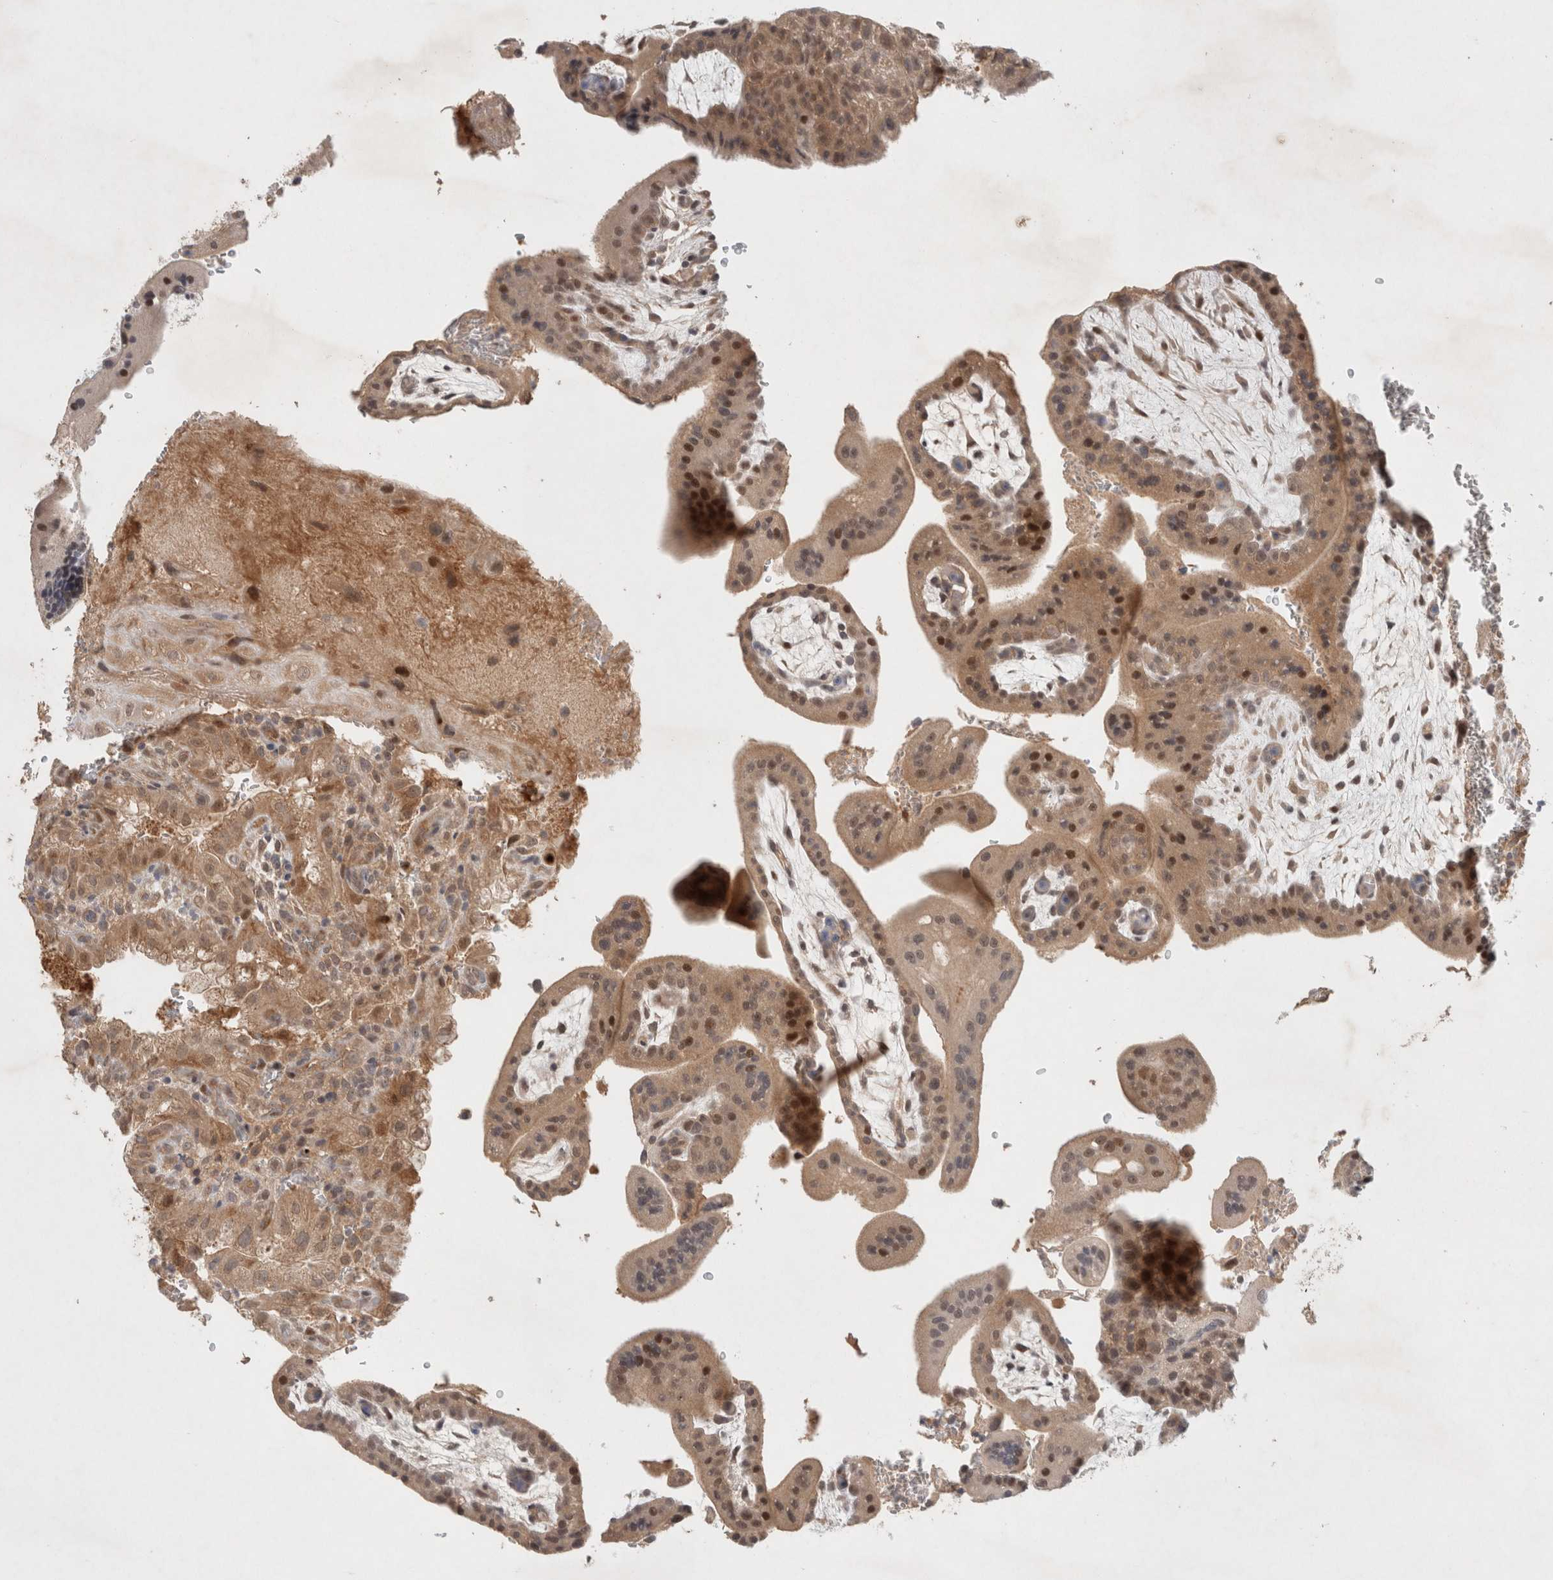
{"staining": {"intensity": "moderate", "quantity": ">75%", "location": "cytoplasmic/membranous,nuclear"}, "tissue": "placenta", "cell_type": "Decidual cells", "image_type": "normal", "snomed": [{"axis": "morphology", "description": "Normal tissue, NOS"}, {"axis": "topography", "description": "Placenta"}], "caption": "Immunohistochemistry (IHC) (DAB) staining of normal human placenta displays moderate cytoplasmic/membranous,nuclear protein expression in about >75% of decidual cells. The staining is performed using DAB (3,3'-diaminobenzidine) brown chromogen to label protein expression. The nuclei are counter-stained blue using hematoxylin.", "gene": "RASAL2", "patient": {"sex": "female", "age": 35}}